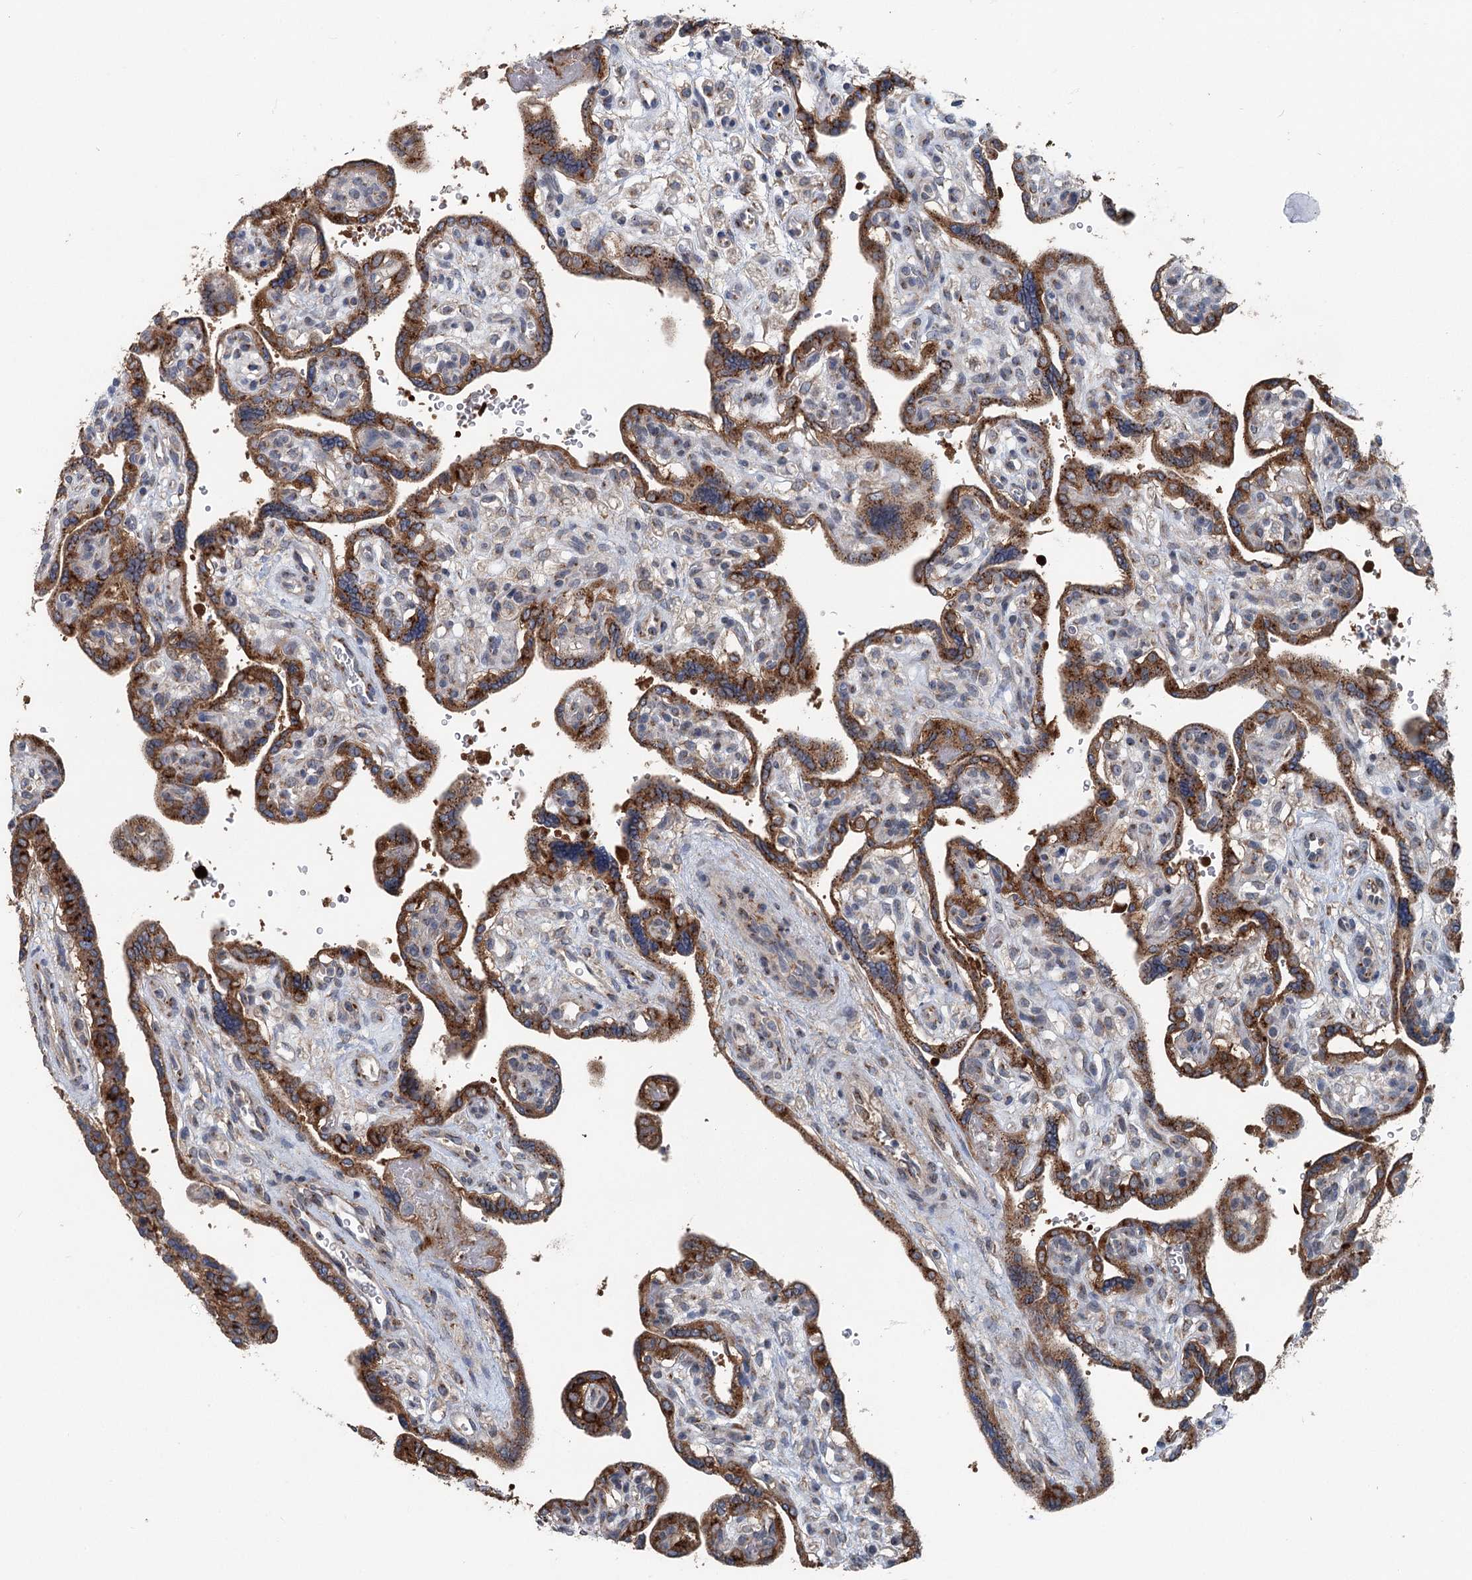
{"staining": {"intensity": "negative", "quantity": "none", "location": "none"}, "tissue": "placenta", "cell_type": "Decidual cells", "image_type": "normal", "snomed": [{"axis": "morphology", "description": "Normal tissue, NOS"}, {"axis": "topography", "description": "Placenta"}], "caption": "The photomicrograph shows no staining of decidual cells in normal placenta. The staining was performed using DAB (3,3'-diaminobenzidine) to visualize the protein expression in brown, while the nuclei were stained in blue with hematoxylin (Magnification: 20x).", "gene": "ITIH5", "patient": {"sex": "female", "age": 39}}